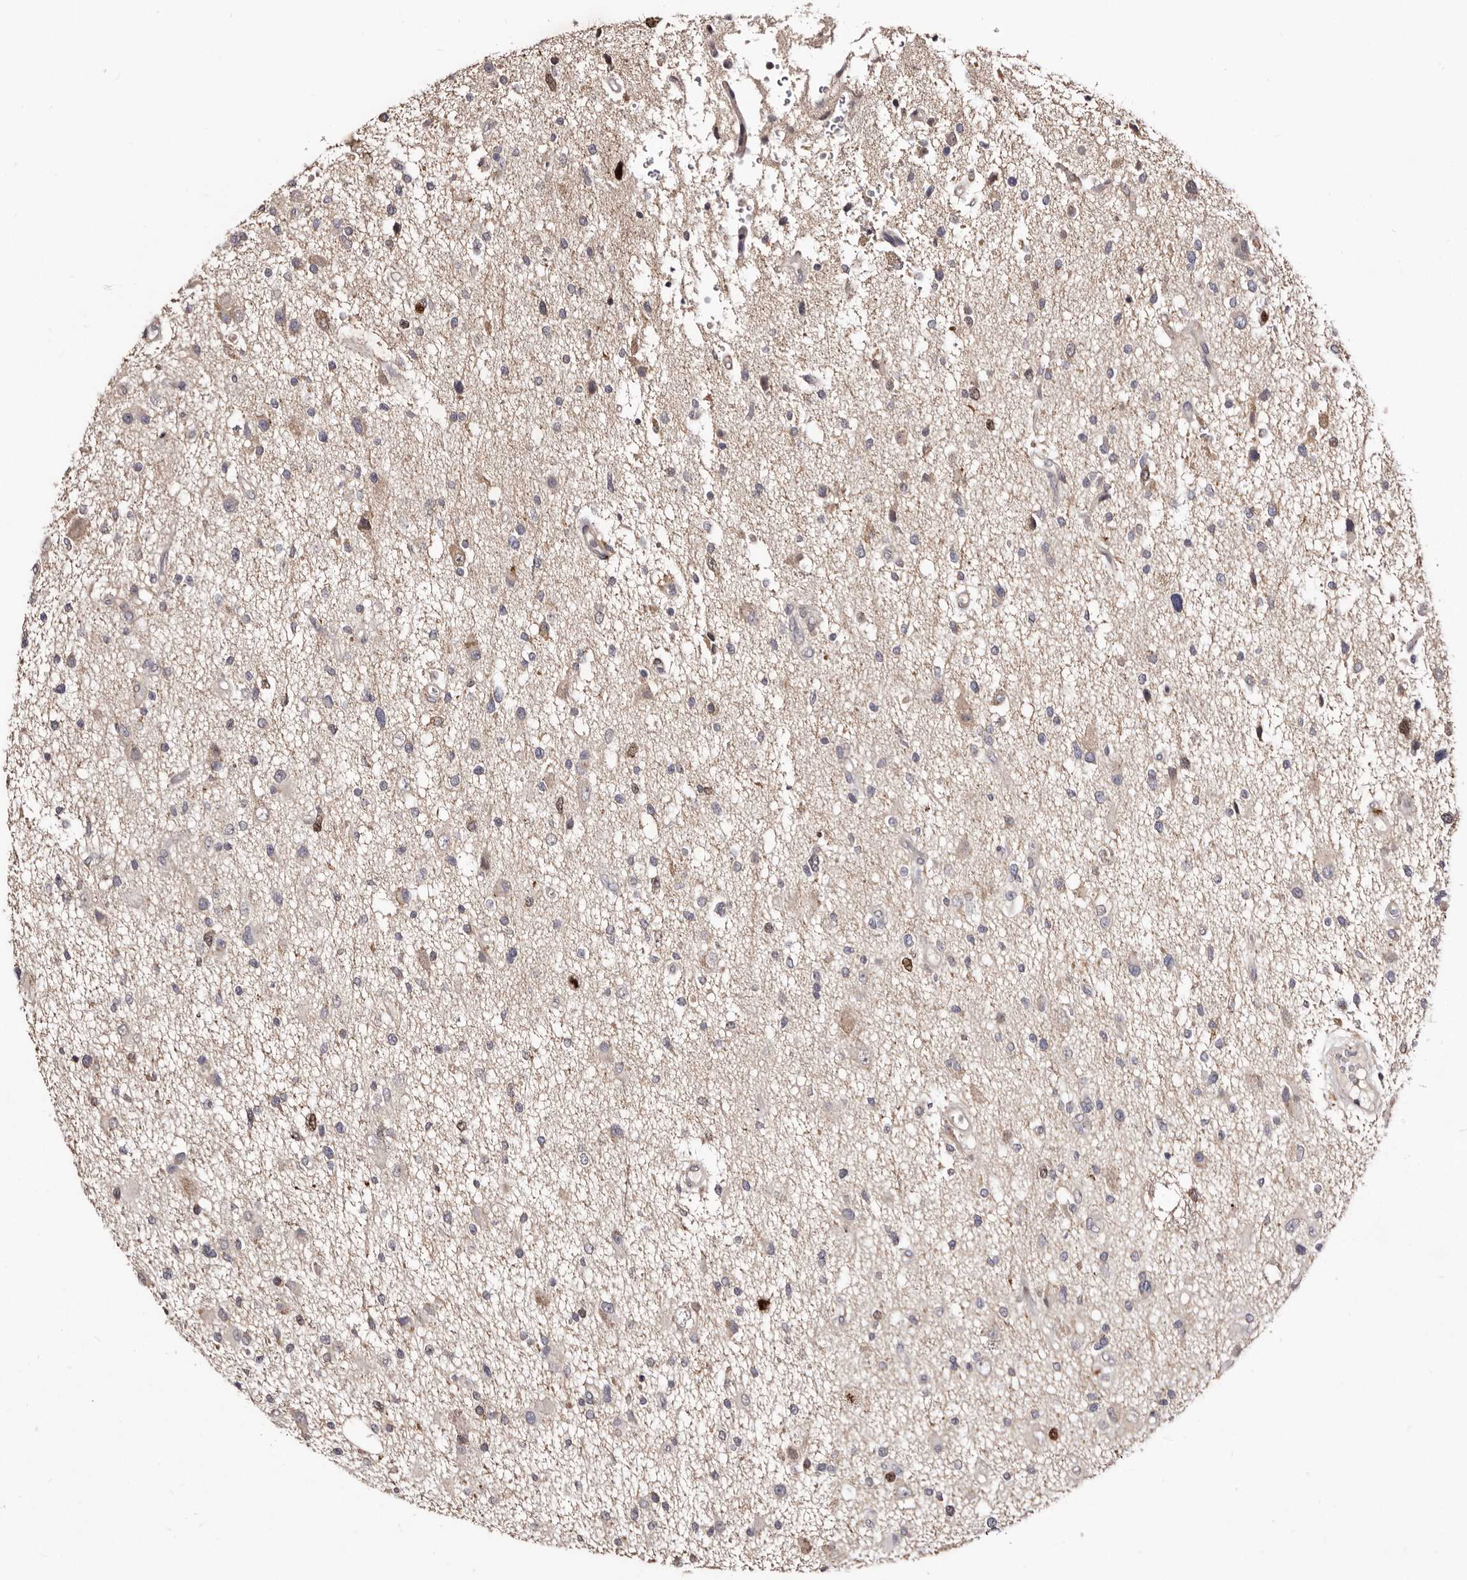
{"staining": {"intensity": "negative", "quantity": "none", "location": "none"}, "tissue": "glioma", "cell_type": "Tumor cells", "image_type": "cancer", "snomed": [{"axis": "morphology", "description": "Glioma, malignant, High grade"}, {"axis": "topography", "description": "Brain"}], "caption": "Immunohistochemistry (IHC) of human glioma displays no positivity in tumor cells. (DAB IHC with hematoxylin counter stain).", "gene": "CDCA8", "patient": {"sex": "male", "age": 33}}